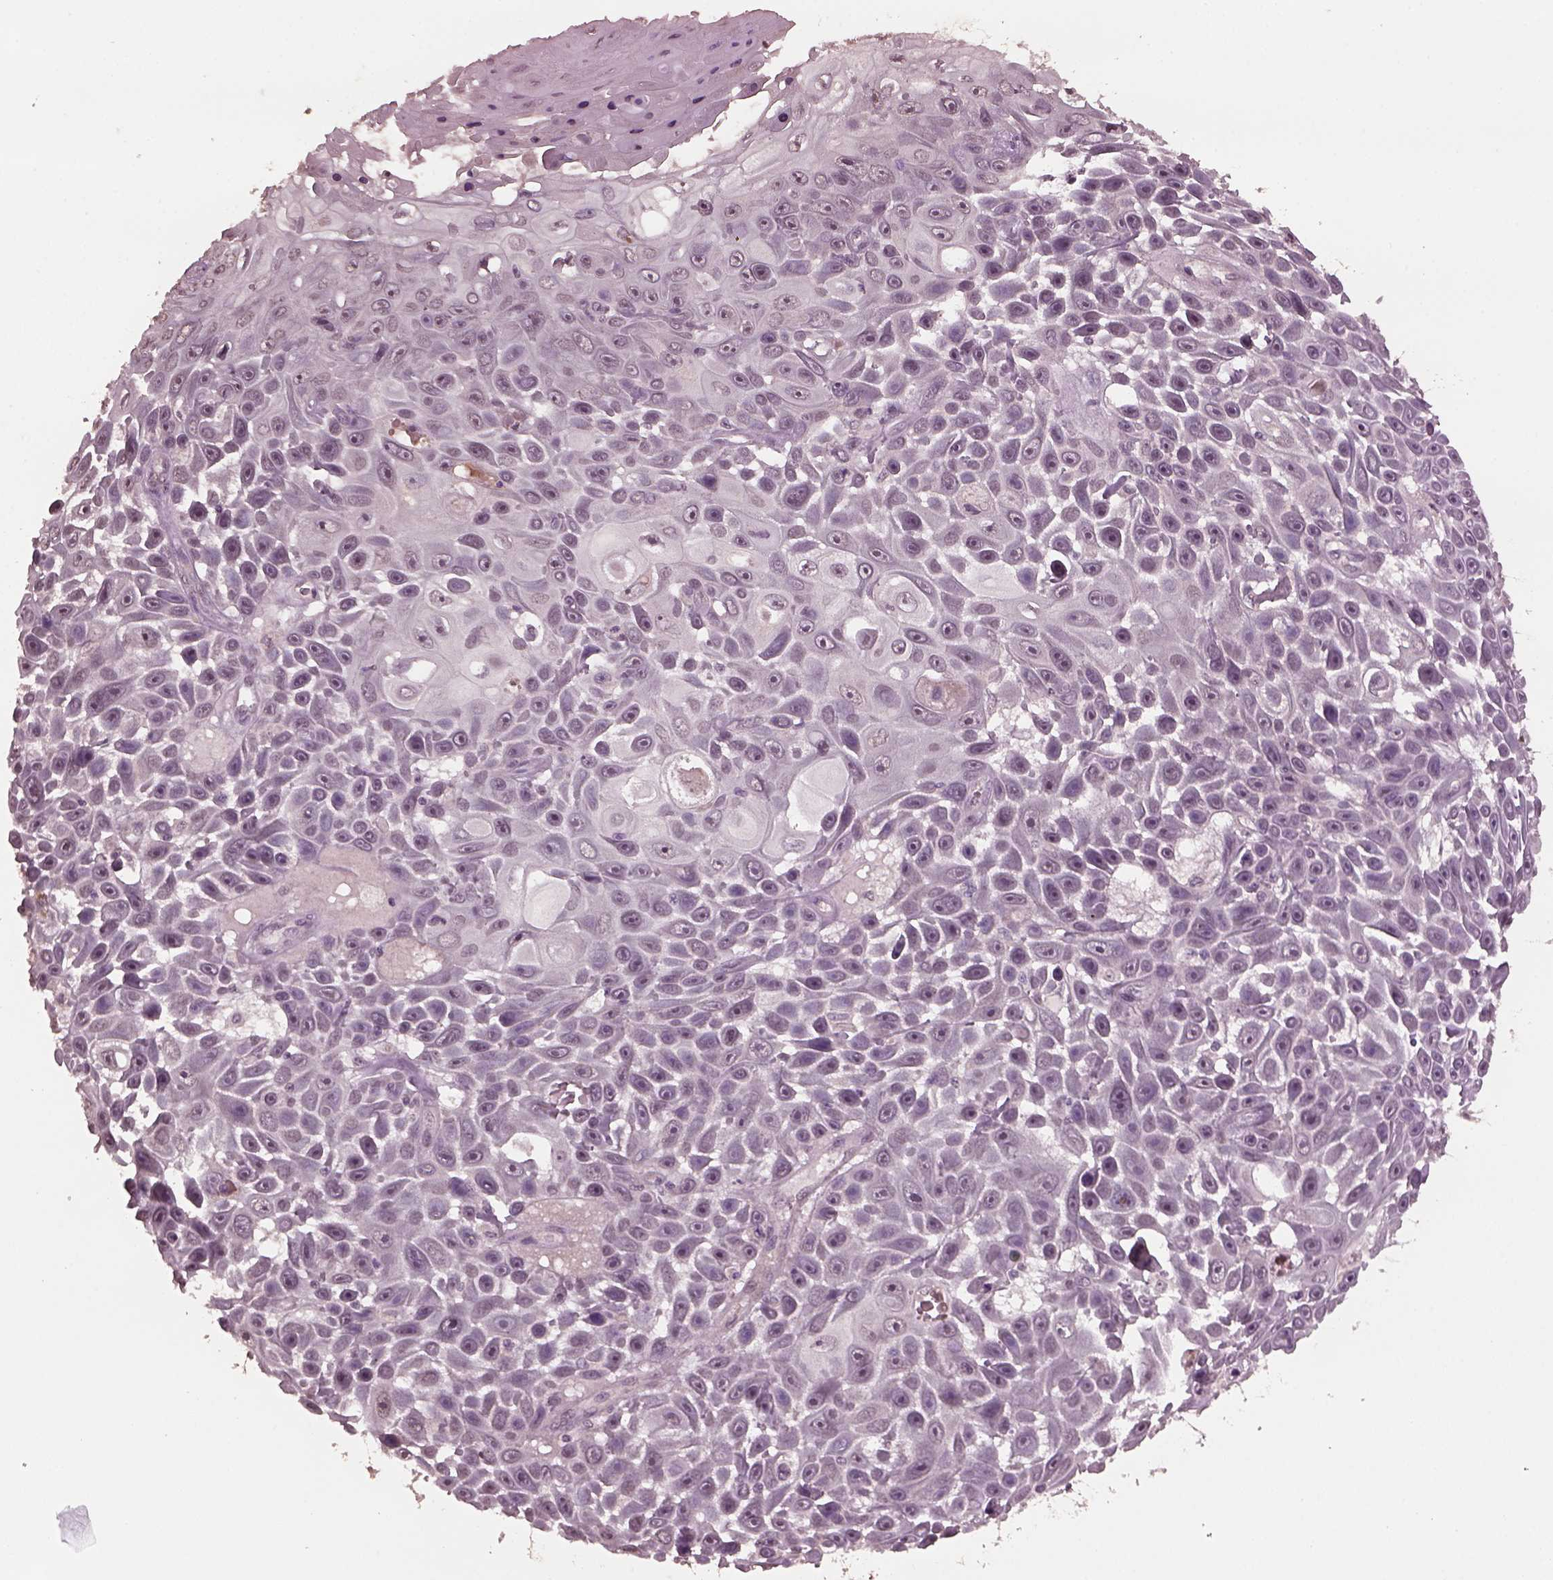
{"staining": {"intensity": "negative", "quantity": "none", "location": "none"}, "tissue": "skin cancer", "cell_type": "Tumor cells", "image_type": "cancer", "snomed": [{"axis": "morphology", "description": "Squamous cell carcinoma, NOS"}, {"axis": "topography", "description": "Skin"}], "caption": "There is no significant staining in tumor cells of skin cancer.", "gene": "IL18RAP", "patient": {"sex": "male", "age": 82}}